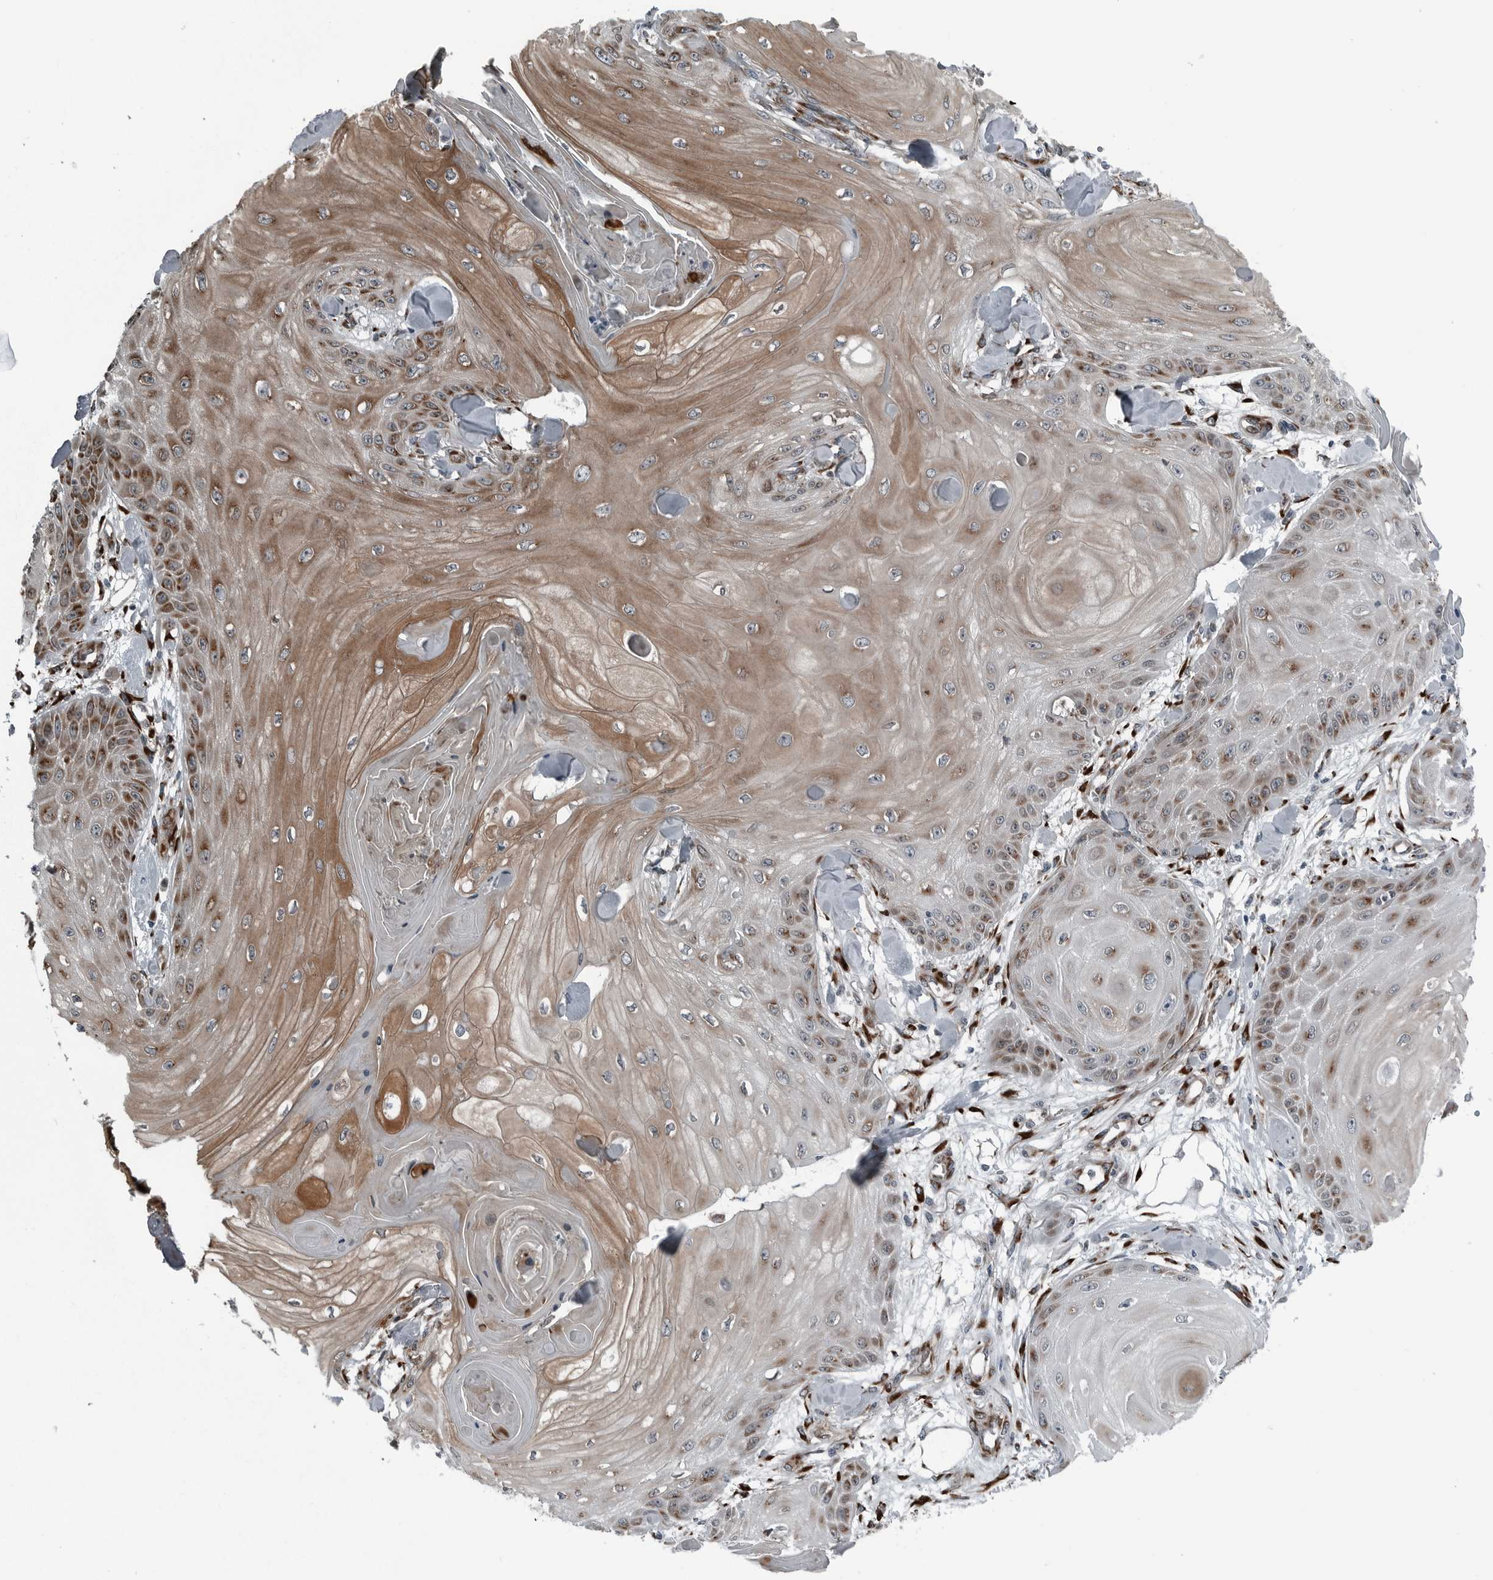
{"staining": {"intensity": "moderate", "quantity": "25%-75%", "location": "cytoplasmic/membranous"}, "tissue": "skin cancer", "cell_type": "Tumor cells", "image_type": "cancer", "snomed": [{"axis": "morphology", "description": "Squamous cell carcinoma, NOS"}, {"axis": "topography", "description": "Skin"}], "caption": "Immunohistochemistry (IHC) image of human skin cancer (squamous cell carcinoma) stained for a protein (brown), which demonstrates medium levels of moderate cytoplasmic/membranous positivity in about 25%-75% of tumor cells.", "gene": "CEP85", "patient": {"sex": "male", "age": 74}}